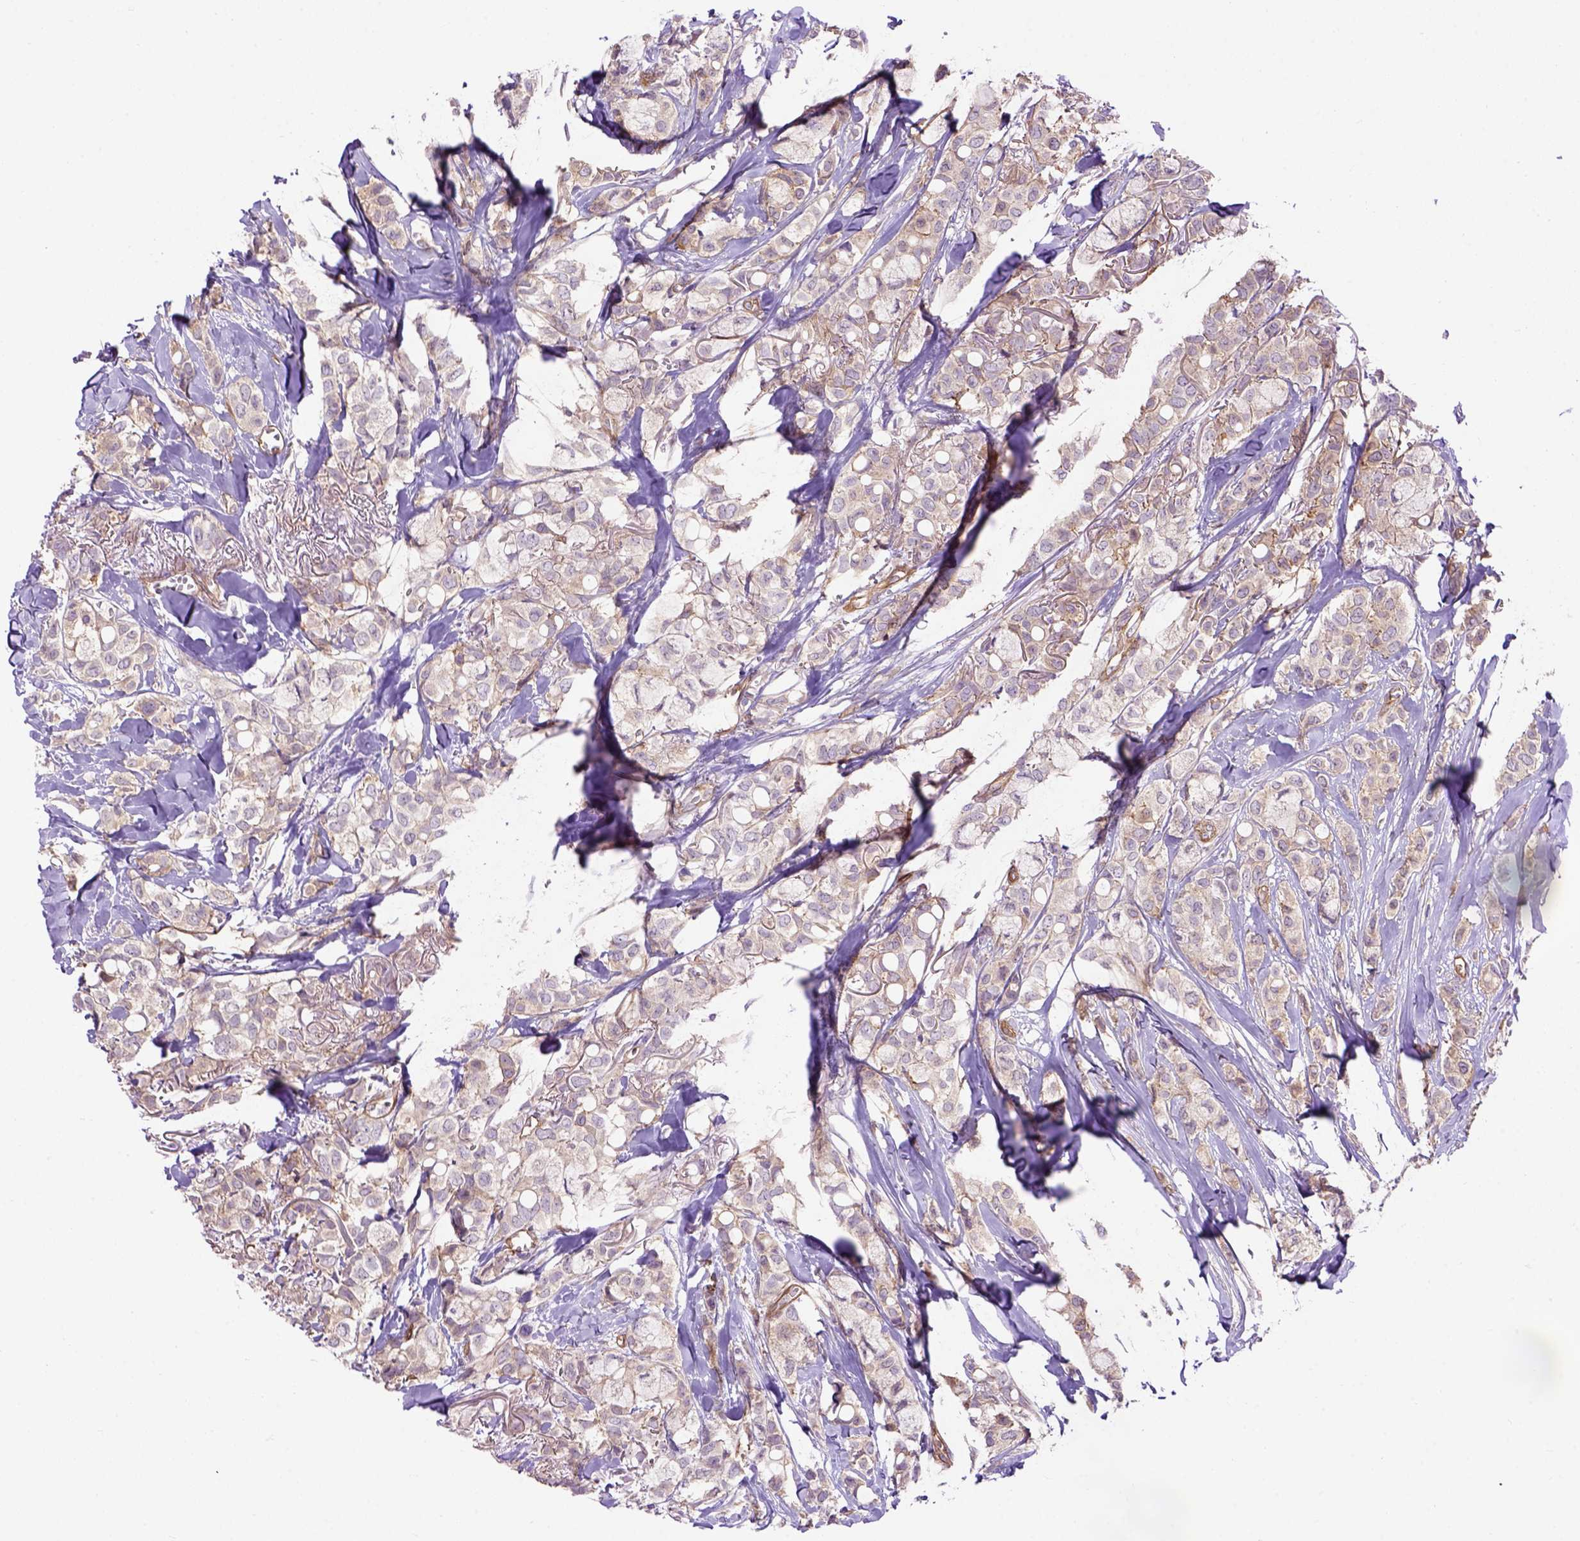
{"staining": {"intensity": "negative", "quantity": "none", "location": "none"}, "tissue": "breast cancer", "cell_type": "Tumor cells", "image_type": "cancer", "snomed": [{"axis": "morphology", "description": "Duct carcinoma"}, {"axis": "topography", "description": "Breast"}], "caption": "The immunohistochemistry histopathology image has no significant expression in tumor cells of breast infiltrating ductal carcinoma tissue. (DAB immunohistochemistry (IHC) with hematoxylin counter stain).", "gene": "CASKIN2", "patient": {"sex": "female", "age": 85}}